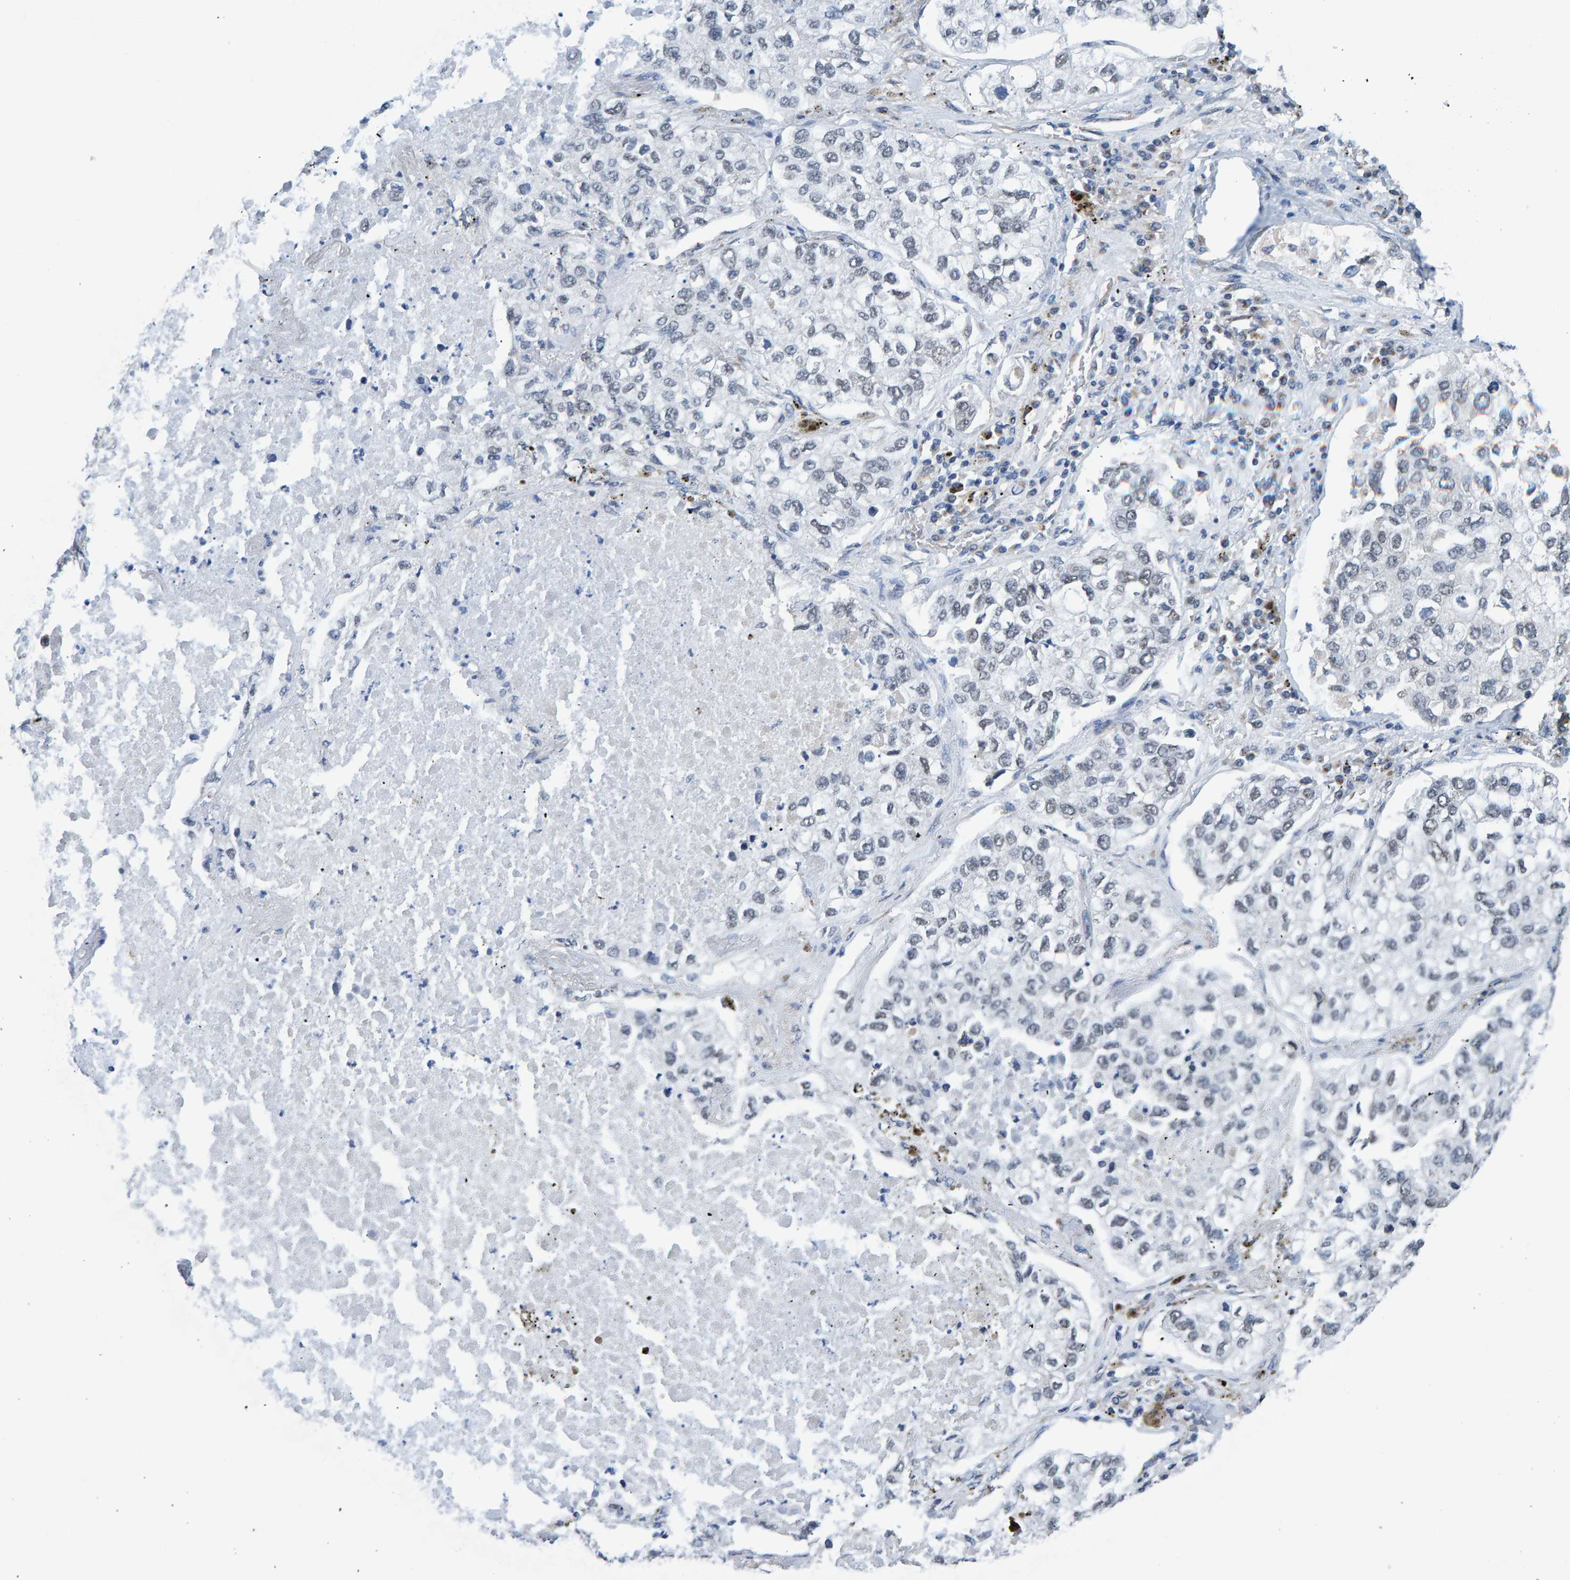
{"staining": {"intensity": "negative", "quantity": "none", "location": "none"}, "tissue": "lung cancer", "cell_type": "Tumor cells", "image_type": "cancer", "snomed": [{"axis": "morphology", "description": "Inflammation, NOS"}, {"axis": "morphology", "description": "Adenocarcinoma, NOS"}, {"axis": "topography", "description": "Lung"}], "caption": "Tumor cells are negative for protein expression in human lung adenocarcinoma. (IHC, brightfield microscopy, high magnification).", "gene": "SCRN2", "patient": {"sex": "male", "age": 63}}